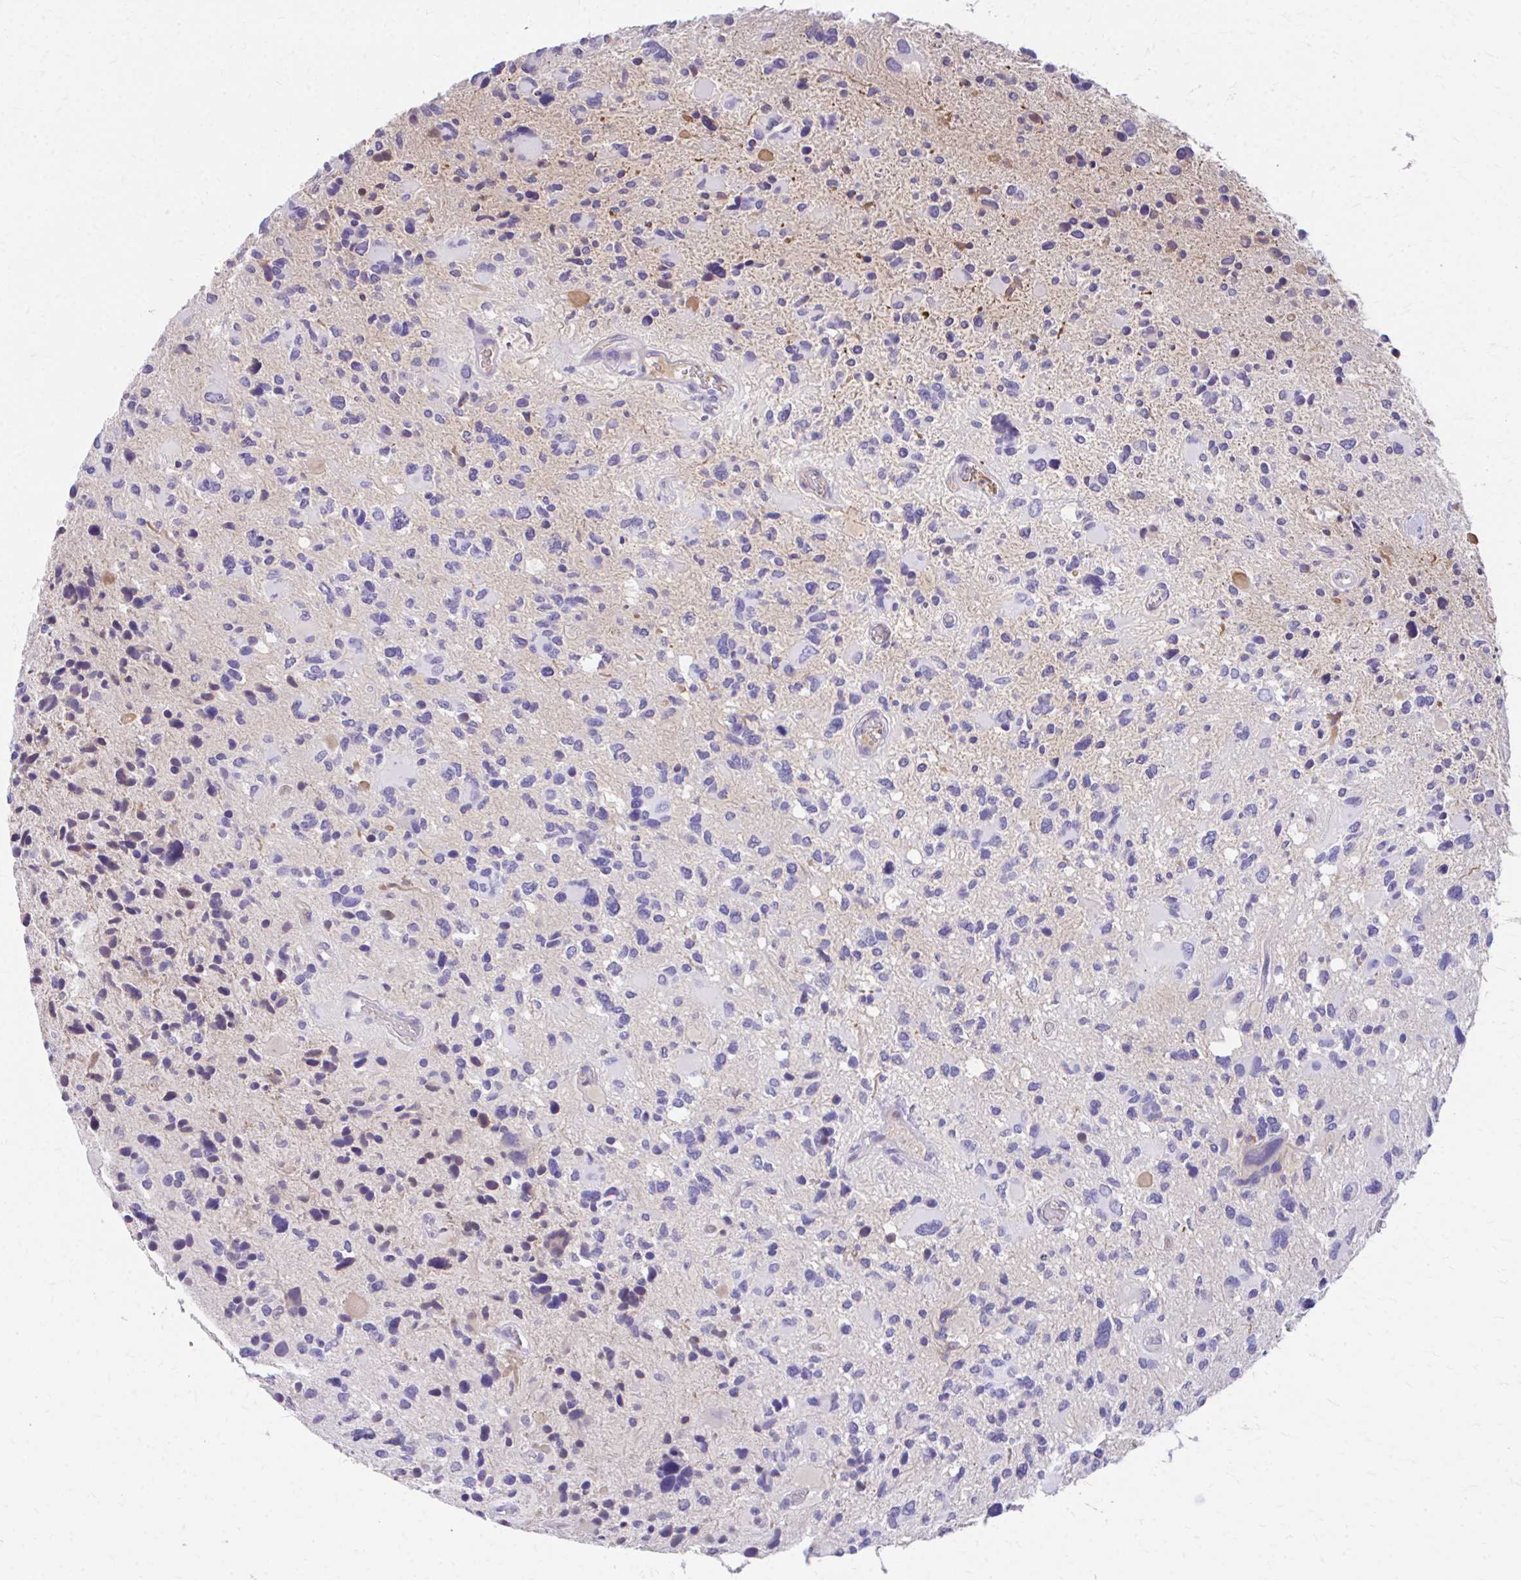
{"staining": {"intensity": "negative", "quantity": "none", "location": "none"}, "tissue": "glioma", "cell_type": "Tumor cells", "image_type": "cancer", "snomed": [{"axis": "morphology", "description": "Glioma, malignant, High grade"}, {"axis": "topography", "description": "Brain"}], "caption": "Image shows no significant protein expression in tumor cells of malignant glioma (high-grade).", "gene": "CFH", "patient": {"sex": "female", "age": 11}}